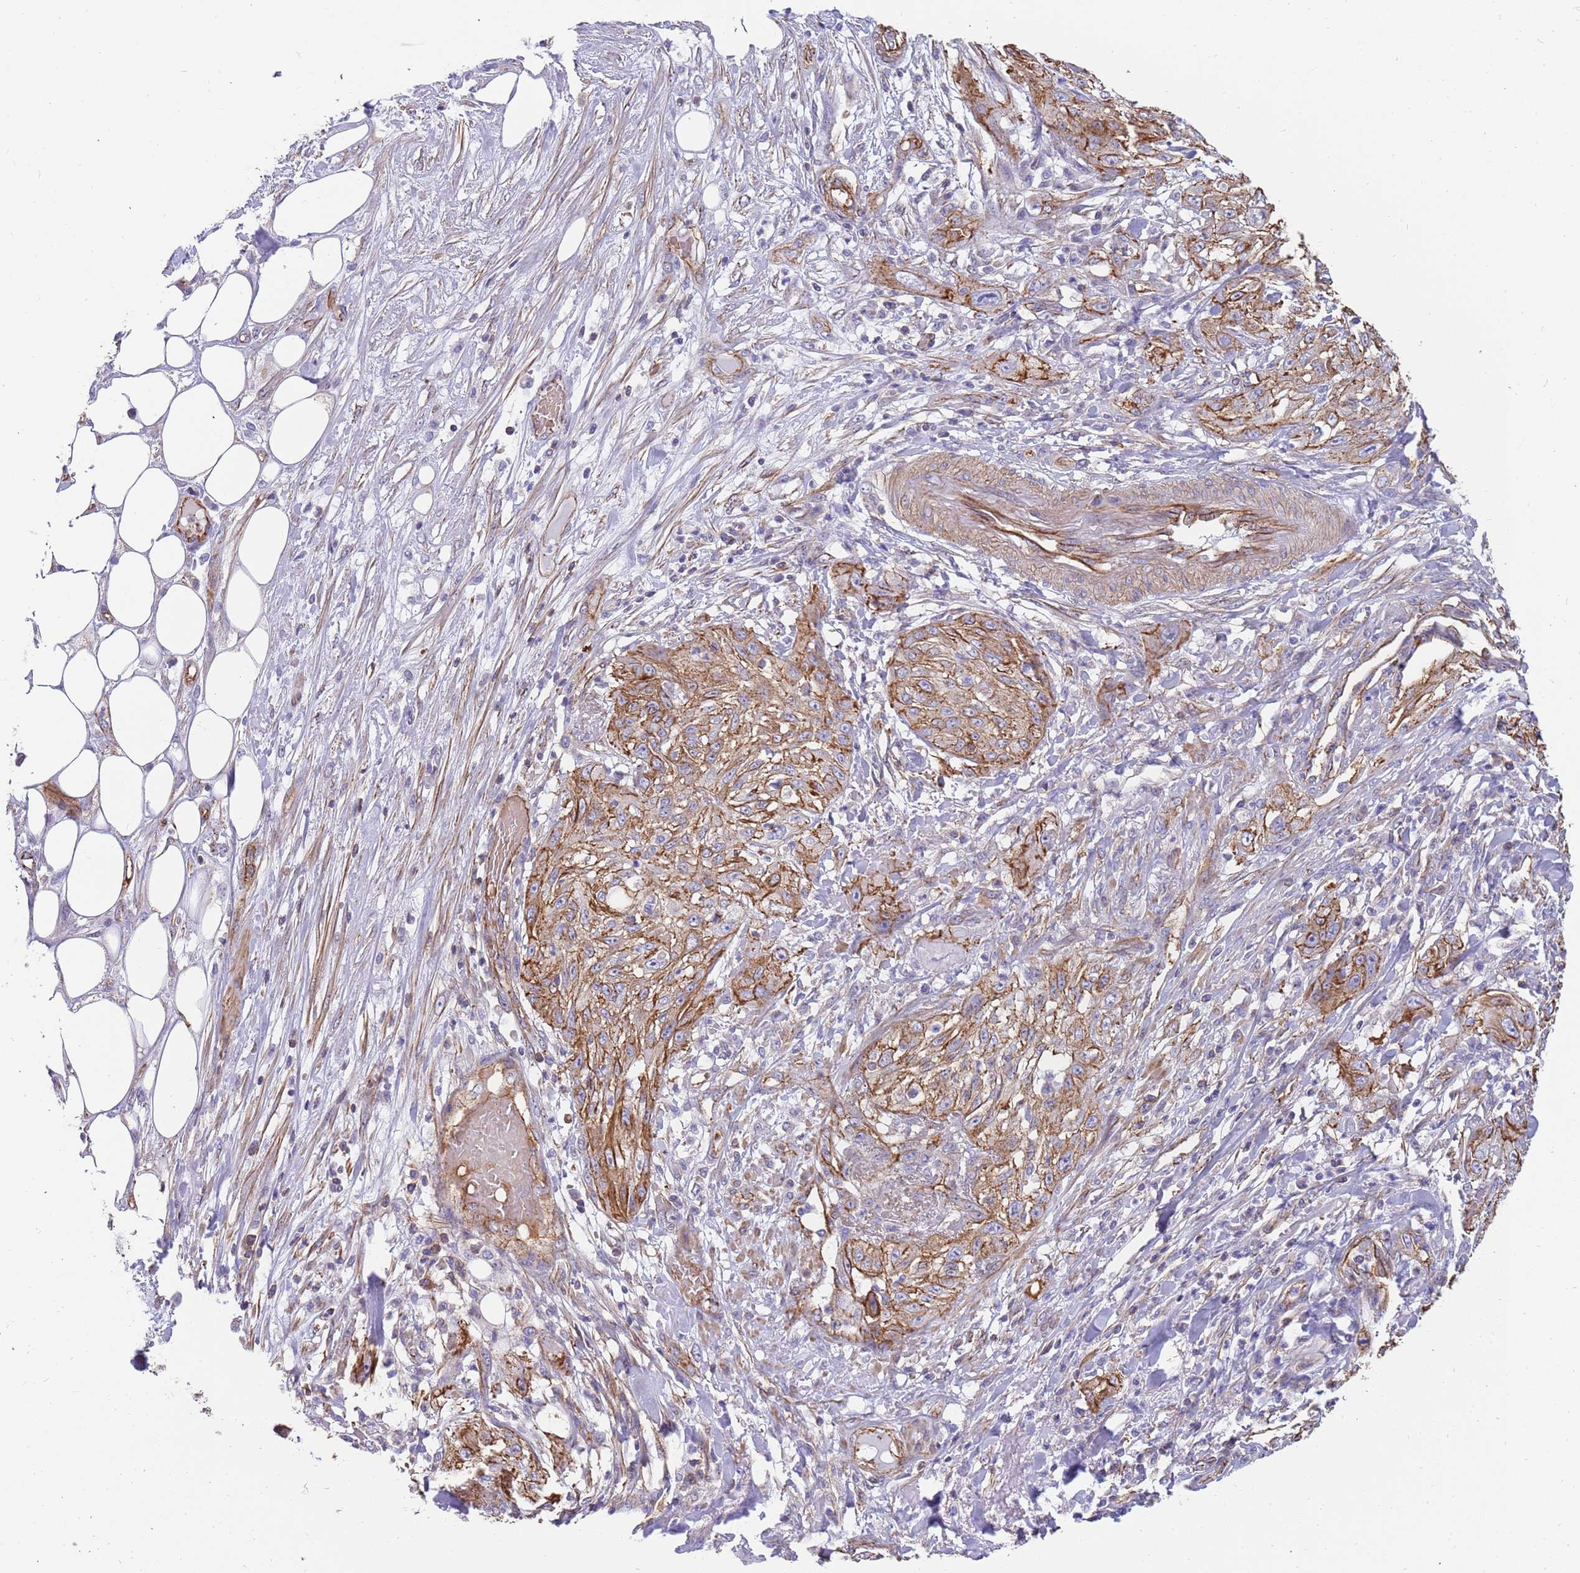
{"staining": {"intensity": "moderate", "quantity": "25%-75%", "location": "cytoplasmic/membranous"}, "tissue": "skin cancer", "cell_type": "Tumor cells", "image_type": "cancer", "snomed": [{"axis": "morphology", "description": "Squamous cell carcinoma, NOS"}, {"axis": "morphology", "description": "Squamous cell carcinoma, metastatic, NOS"}, {"axis": "topography", "description": "Skin"}, {"axis": "topography", "description": "Lymph node"}], "caption": "Immunohistochemistry (IHC) staining of skin squamous cell carcinoma, which exhibits medium levels of moderate cytoplasmic/membranous staining in about 25%-75% of tumor cells indicating moderate cytoplasmic/membranous protein positivity. The staining was performed using DAB (3,3'-diaminobenzidine) (brown) for protein detection and nuclei were counterstained in hematoxylin (blue).", "gene": "GFRAL", "patient": {"sex": "male", "age": 75}}